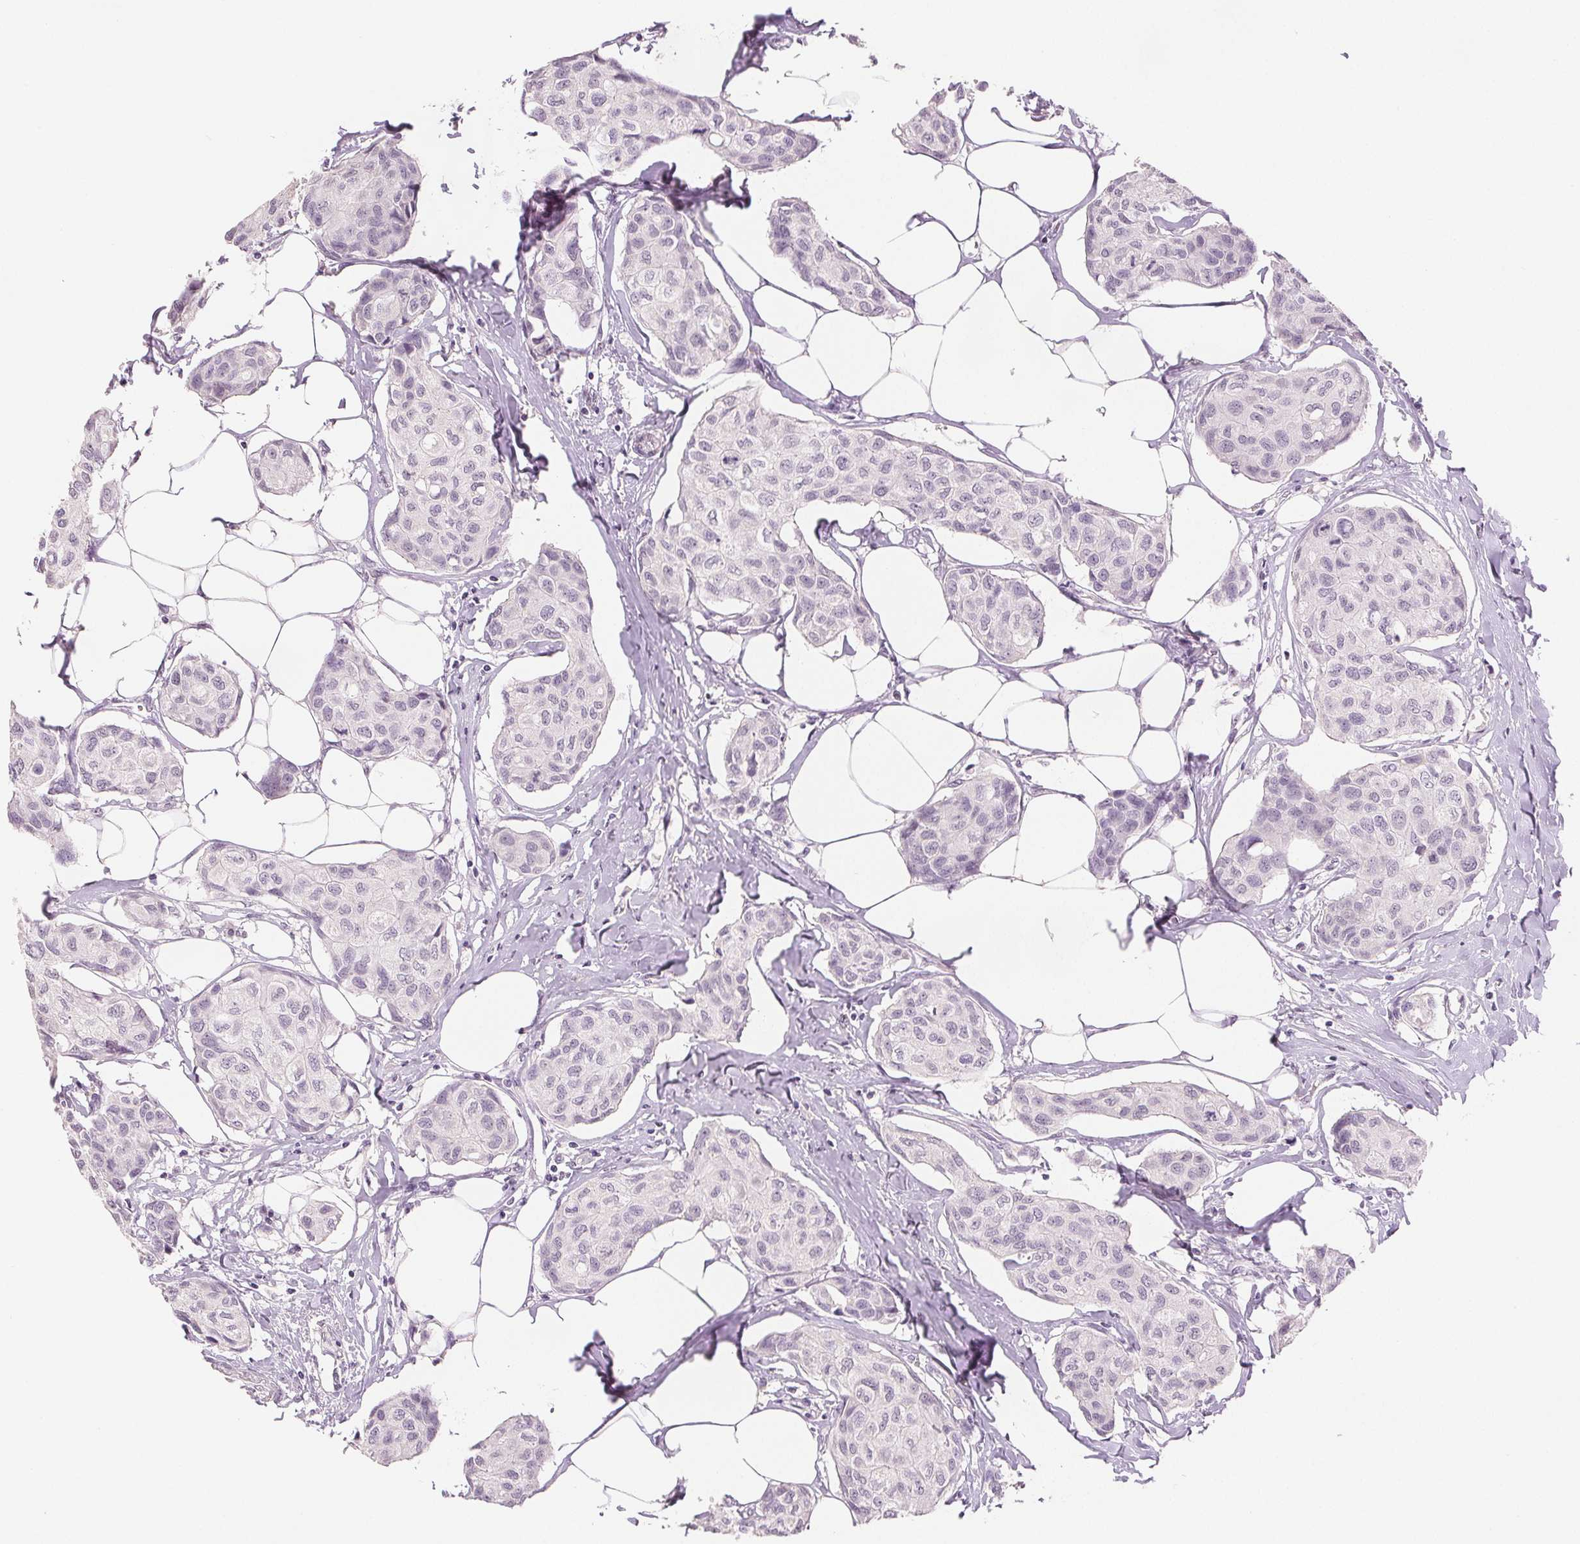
{"staining": {"intensity": "negative", "quantity": "none", "location": "none"}, "tissue": "breast cancer", "cell_type": "Tumor cells", "image_type": "cancer", "snomed": [{"axis": "morphology", "description": "Duct carcinoma"}, {"axis": "topography", "description": "Breast"}], "caption": "Tumor cells show no significant protein positivity in breast cancer.", "gene": "SCGN", "patient": {"sex": "female", "age": 80}}